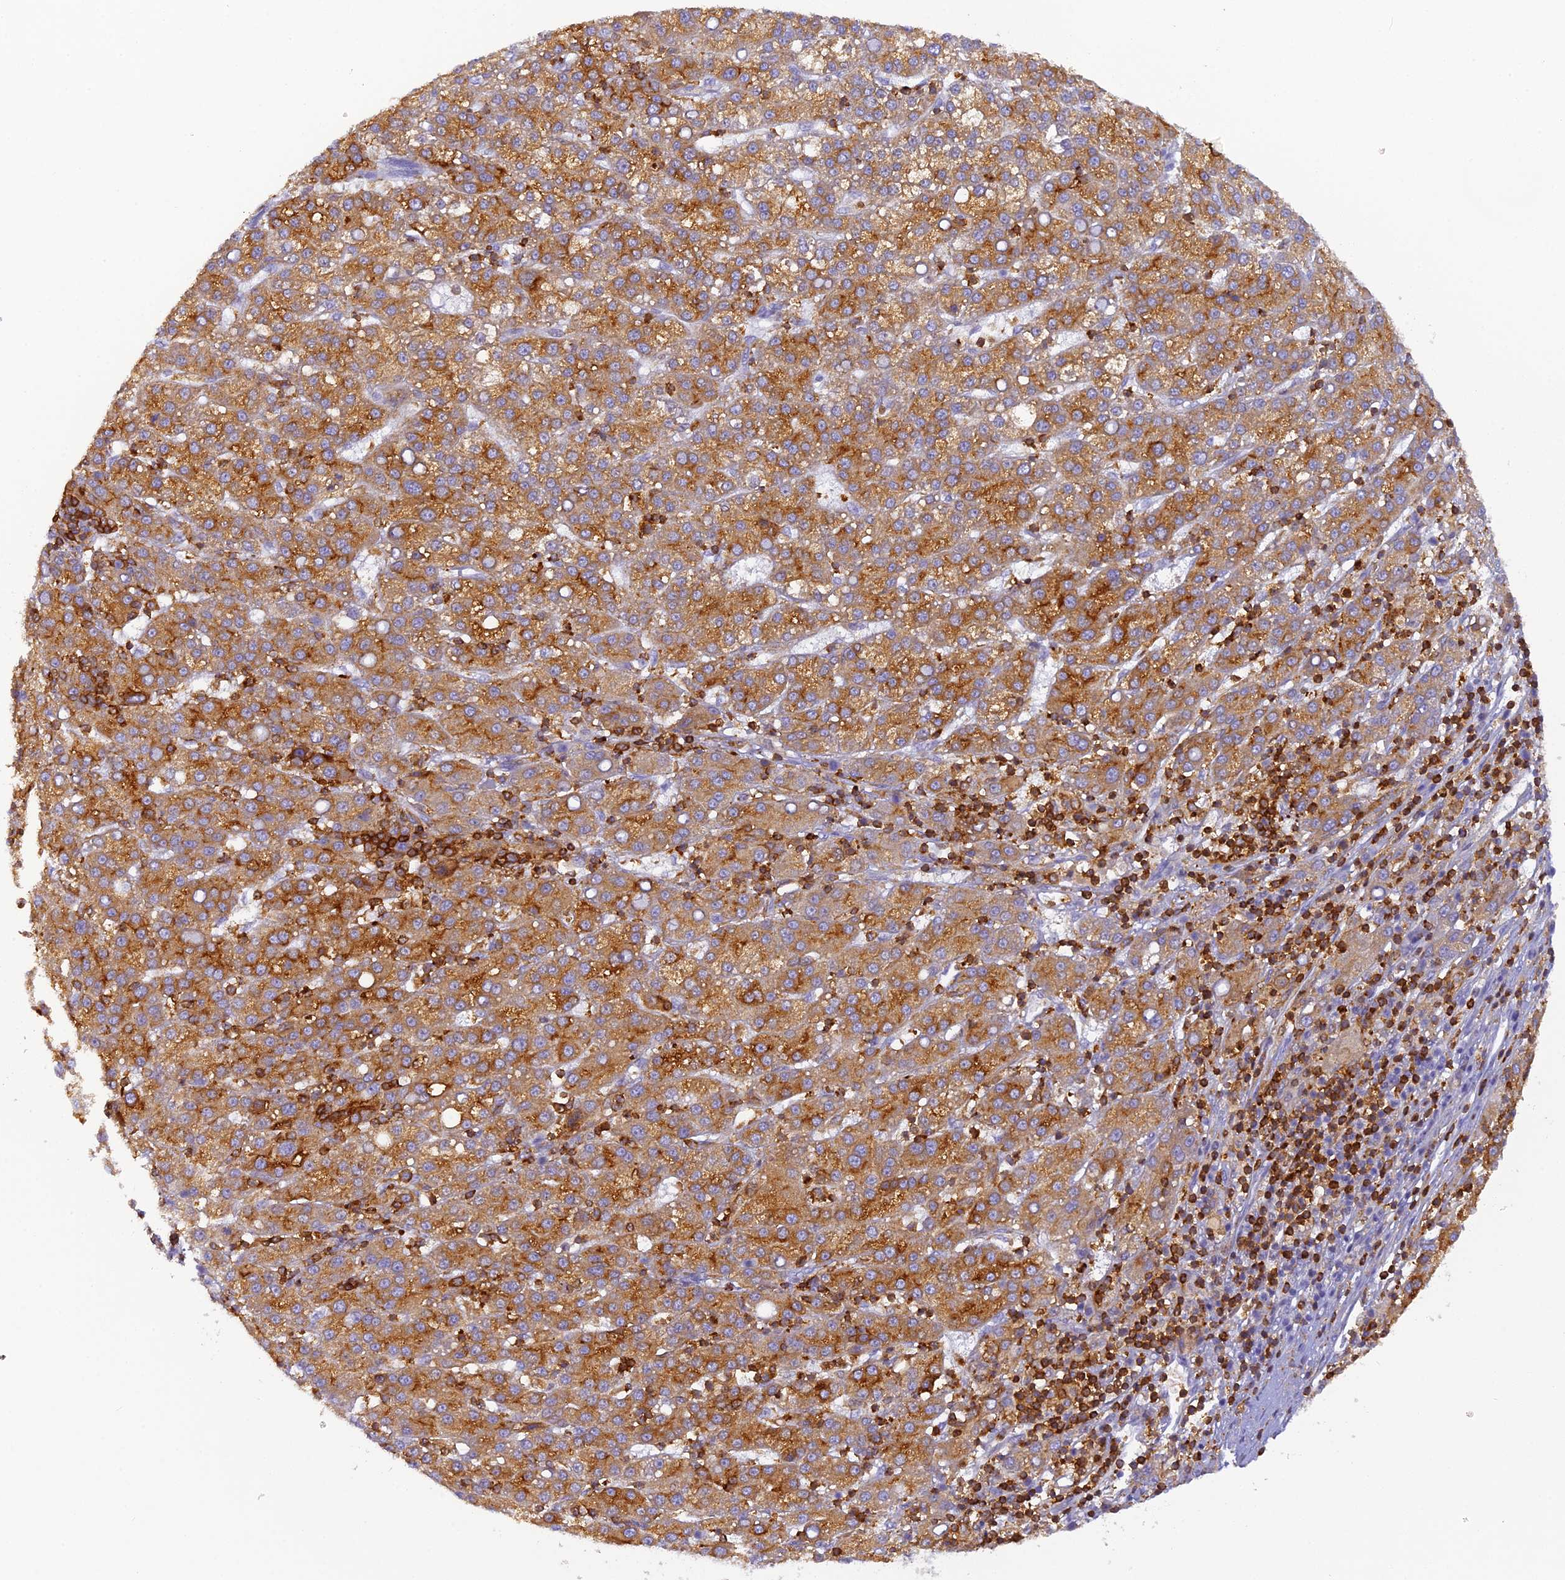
{"staining": {"intensity": "strong", "quantity": ">75%", "location": "cytoplasmic/membranous"}, "tissue": "liver cancer", "cell_type": "Tumor cells", "image_type": "cancer", "snomed": [{"axis": "morphology", "description": "Carcinoma, Hepatocellular, NOS"}, {"axis": "topography", "description": "Liver"}], "caption": "A high amount of strong cytoplasmic/membranous staining is identified in about >75% of tumor cells in liver cancer tissue. The staining is performed using DAB (3,3'-diaminobenzidine) brown chromogen to label protein expression. The nuclei are counter-stained blue using hematoxylin.", "gene": "FYB1", "patient": {"sex": "female", "age": 58}}